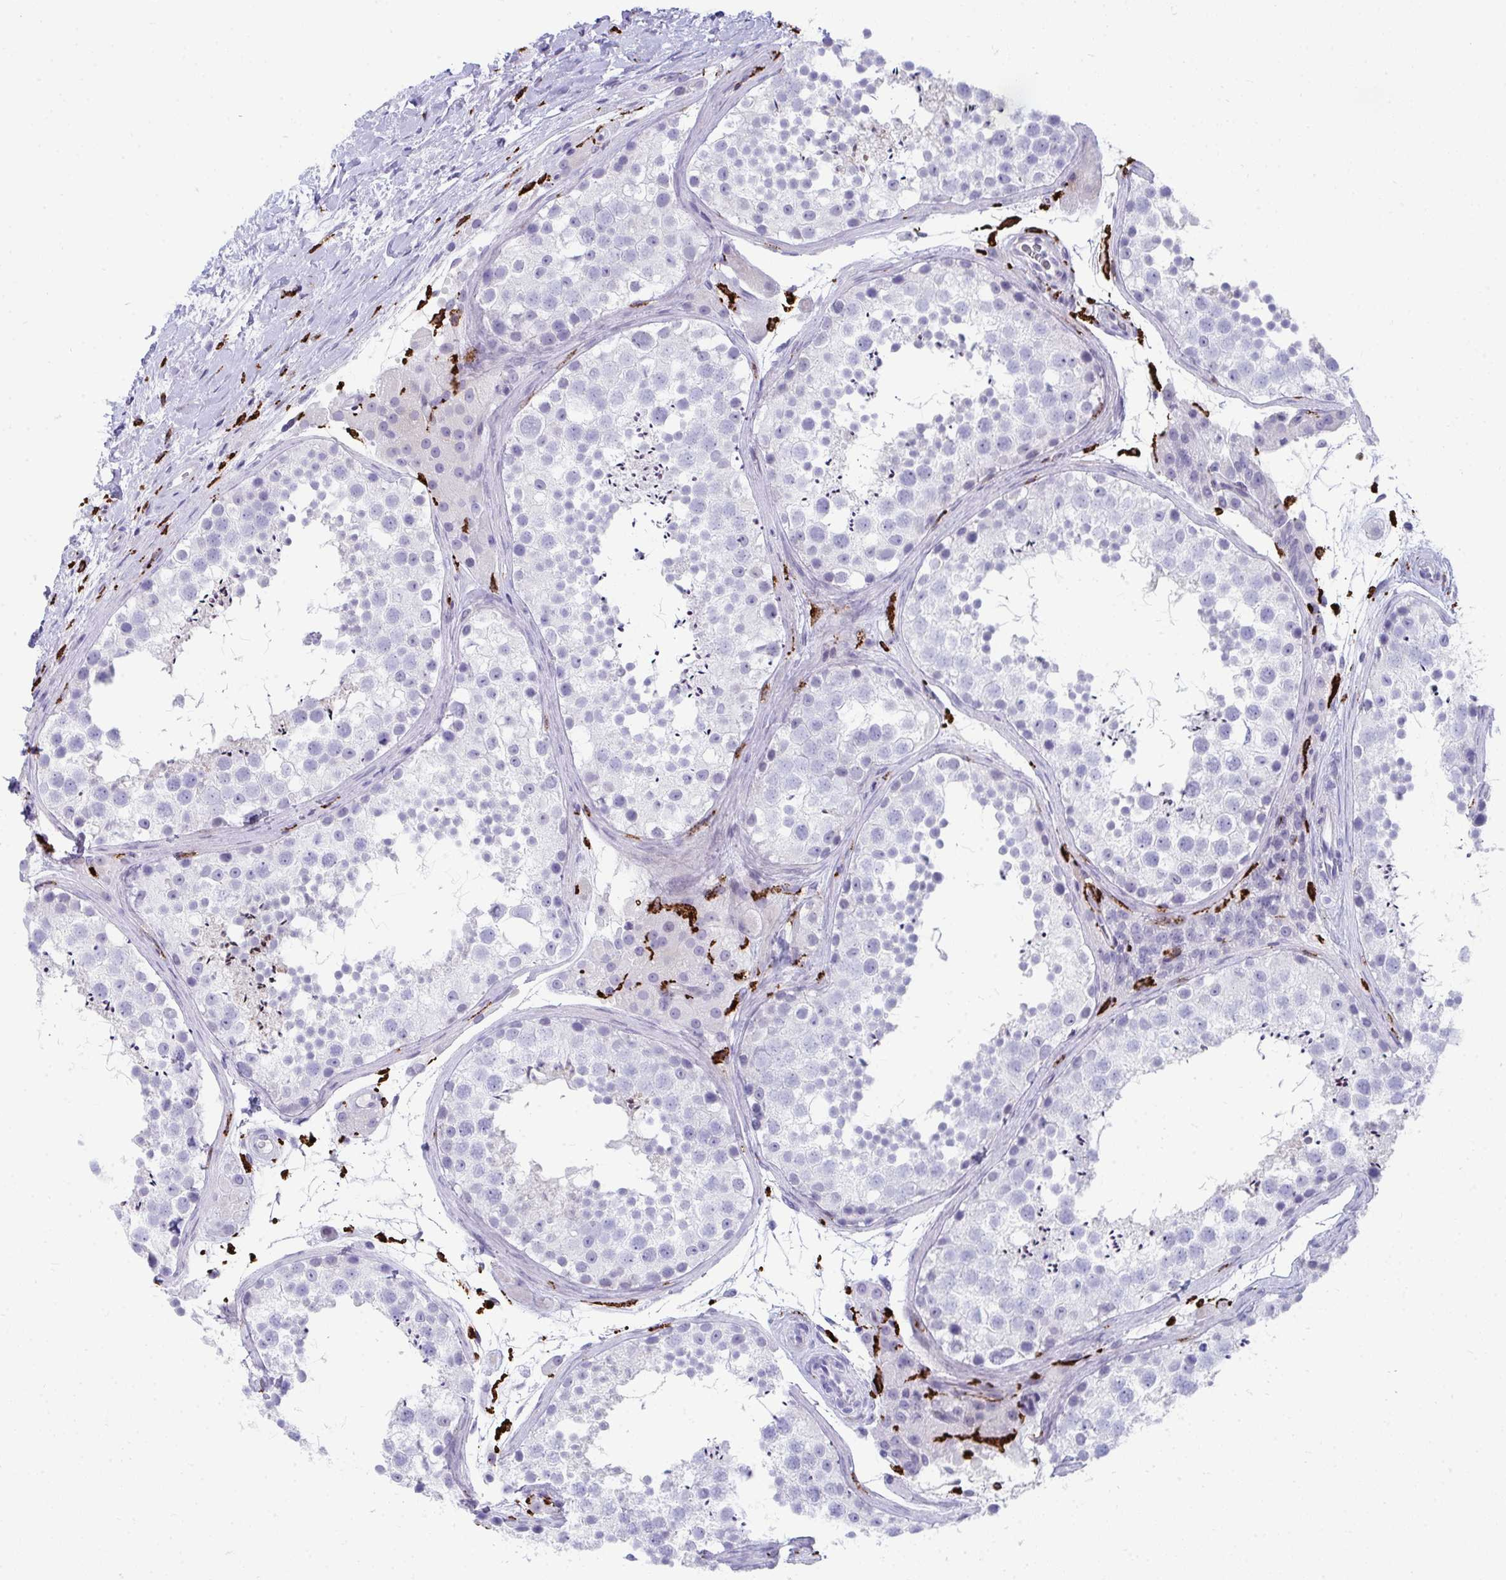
{"staining": {"intensity": "negative", "quantity": "none", "location": "none"}, "tissue": "testis", "cell_type": "Cells in seminiferous ducts", "image_type": "normal", "snomed": [{"axis": "morphology", "description": "Normal tissue, NOS"}, {"axis": "topography", "description": "Testis"}], "caption": "An image of human testis is negative for staining in cells in seminiferous ducts. (DAB (3,3'-diaminobenzidine) IHC with hematoxylin counter stain).", "gene": "CD163", "patient": {"sex": "male", "age": 41}}